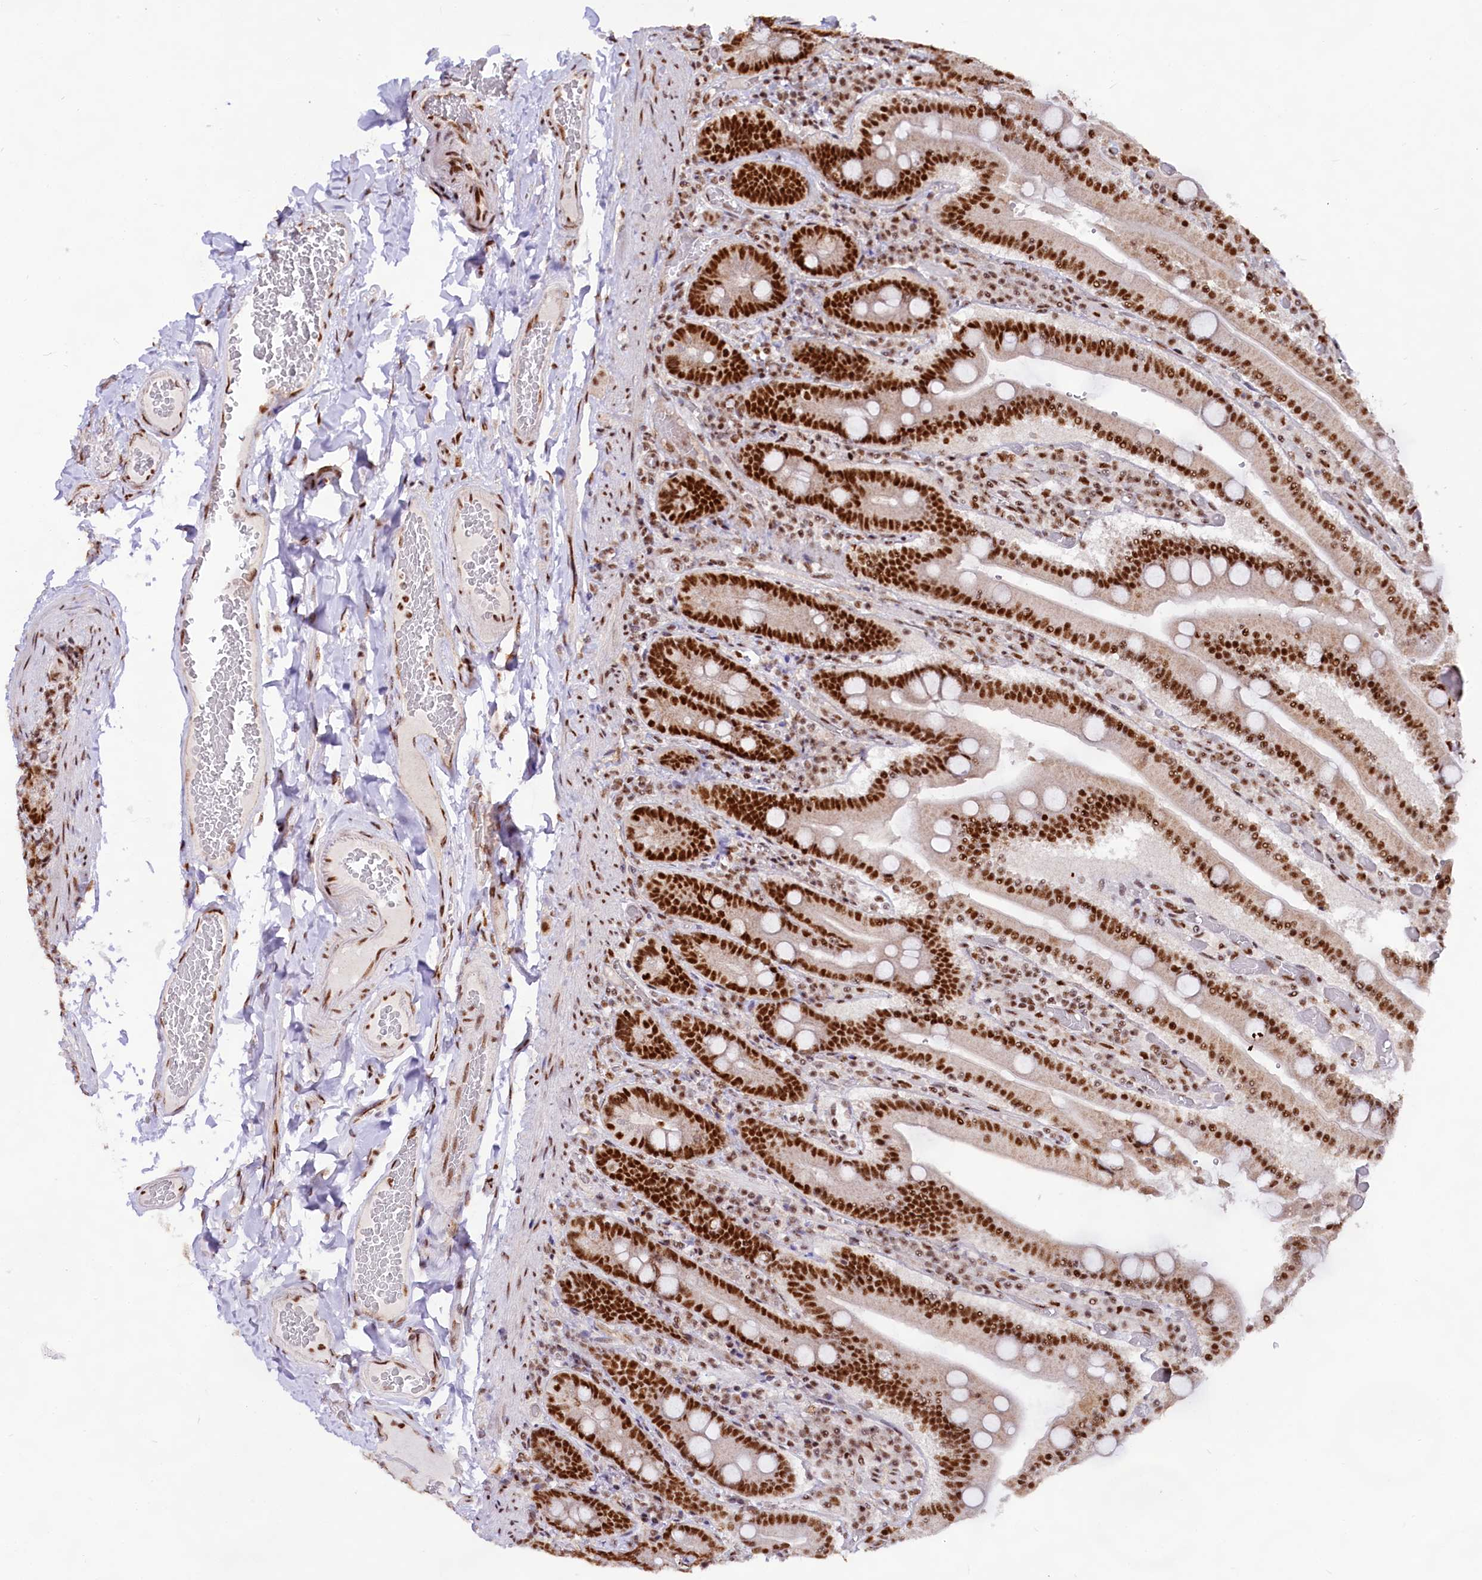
{"staining": {"intensity": "strong", "quantity": ">75%", "location": "nuclear"}, "tissue": "duodenum", "cell_type": "Glandular cells", "image_type": "normal", "snomed": [{"axis": "morphology", "description": "Normal tissue, NOS"}, {"axis": "topography", "description": "Duodenum"}], "caption": "Strong nuclear protein expression is seen in about >75% of glandular cells in duodenum. The staining was performed using DAB to visualize the protein expression in brown, while the nuclei were stained in blue with hematoxylin (Magnification: 20x).", "gene": "HIRA", "patient": {"sex": "female", "age": 62}}